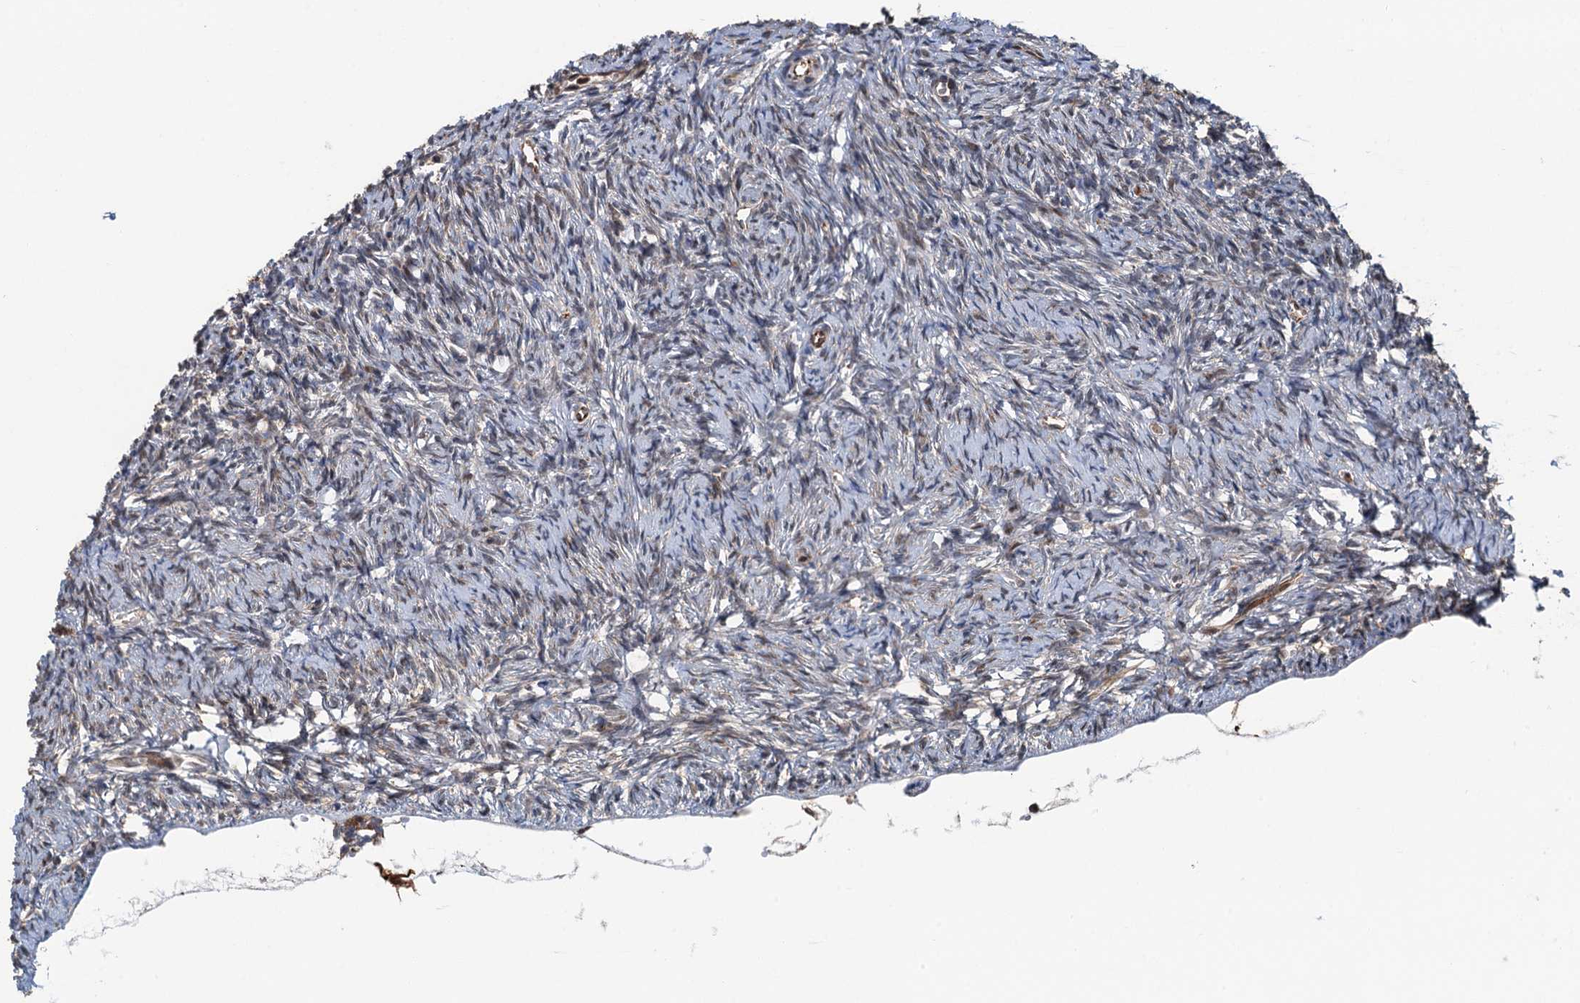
{"staining": {"intensity": "weak", "quantity": "<25%", "location": "cytoplasmic/membranous"}, "tissue": "ovary", "cell_type": "Ovarian stroma cells", "image_type": "normal", "snomed": [{"axis": "morphology", "description": "Normal tissue, NOS"}, {"axis": "topography", "description": "Ovary"}], "caption": "This micrograph is of normal ovary stained with IHC to label a protein in brown with the nuclei are counter-stained blue. There is no staining in ovarian stroma cells. (IHC, brightfield microscopy, high magnification).", "gene": "WHAMM", "patient": {"sex": "female", "age": 51}}